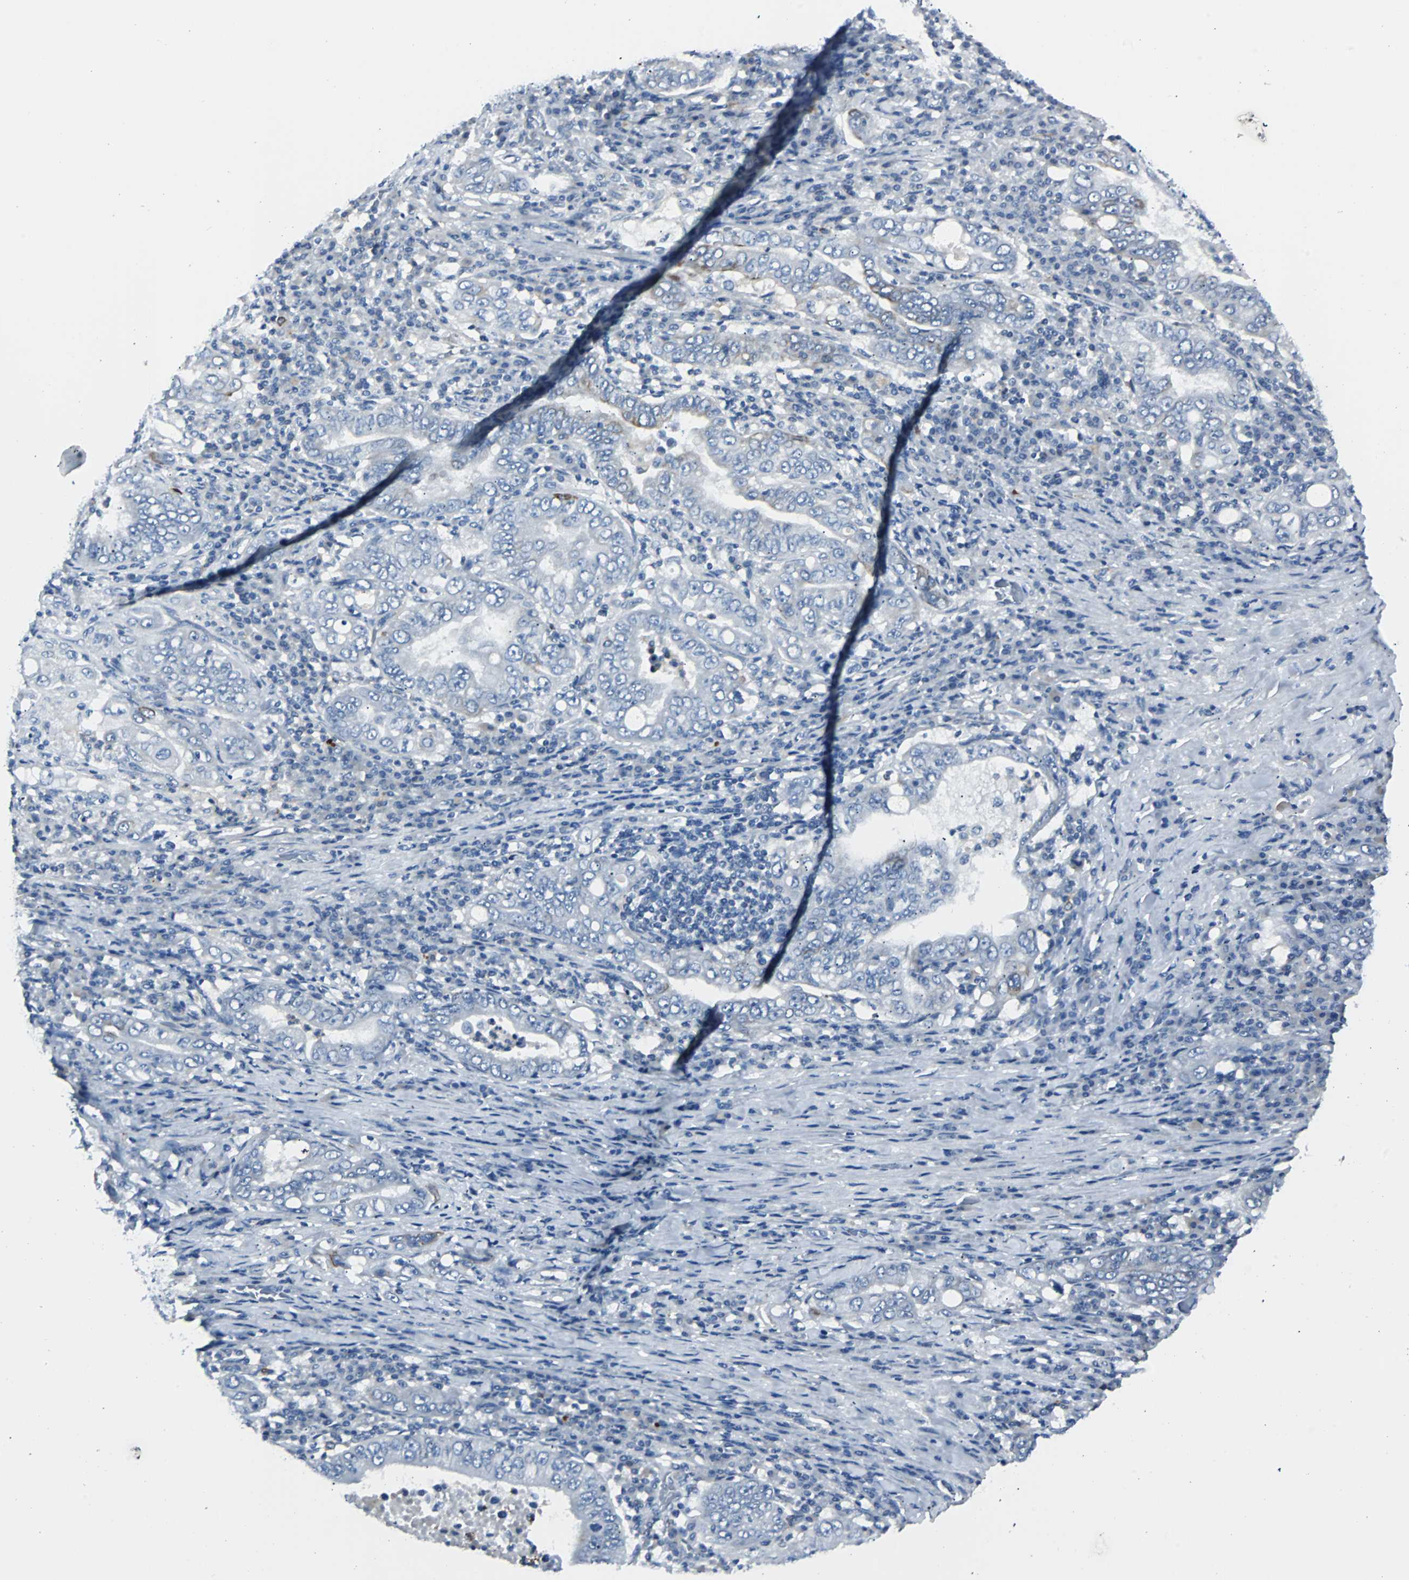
{"staining": {"intensity": "negative", "quantity": "none", "location": "none"}, "tissue": "stomach cancer", "cell_type": "Tumor cells", "image_type": "cancer", "snomed": [{"axis": "morphology", "description": "Normal tissue, NOS"}, {"axis": "morphology", "description": "Adenocarcinoma, NOS"}, {"axis": "topography", "description": "Esophagus"}, {"axis": "topography", "description": "Stomach, upper"}, {"axis": "topography", "description": "Peripheral nerve tissue"}], "caption": "The immunohistochemistry (IHC) photomicrograph has no significant staining in tumor cells of stomach adenocarcinoma tissue.", "gene": "RASA1", "patient": {"sex": "male", "age": 62}}